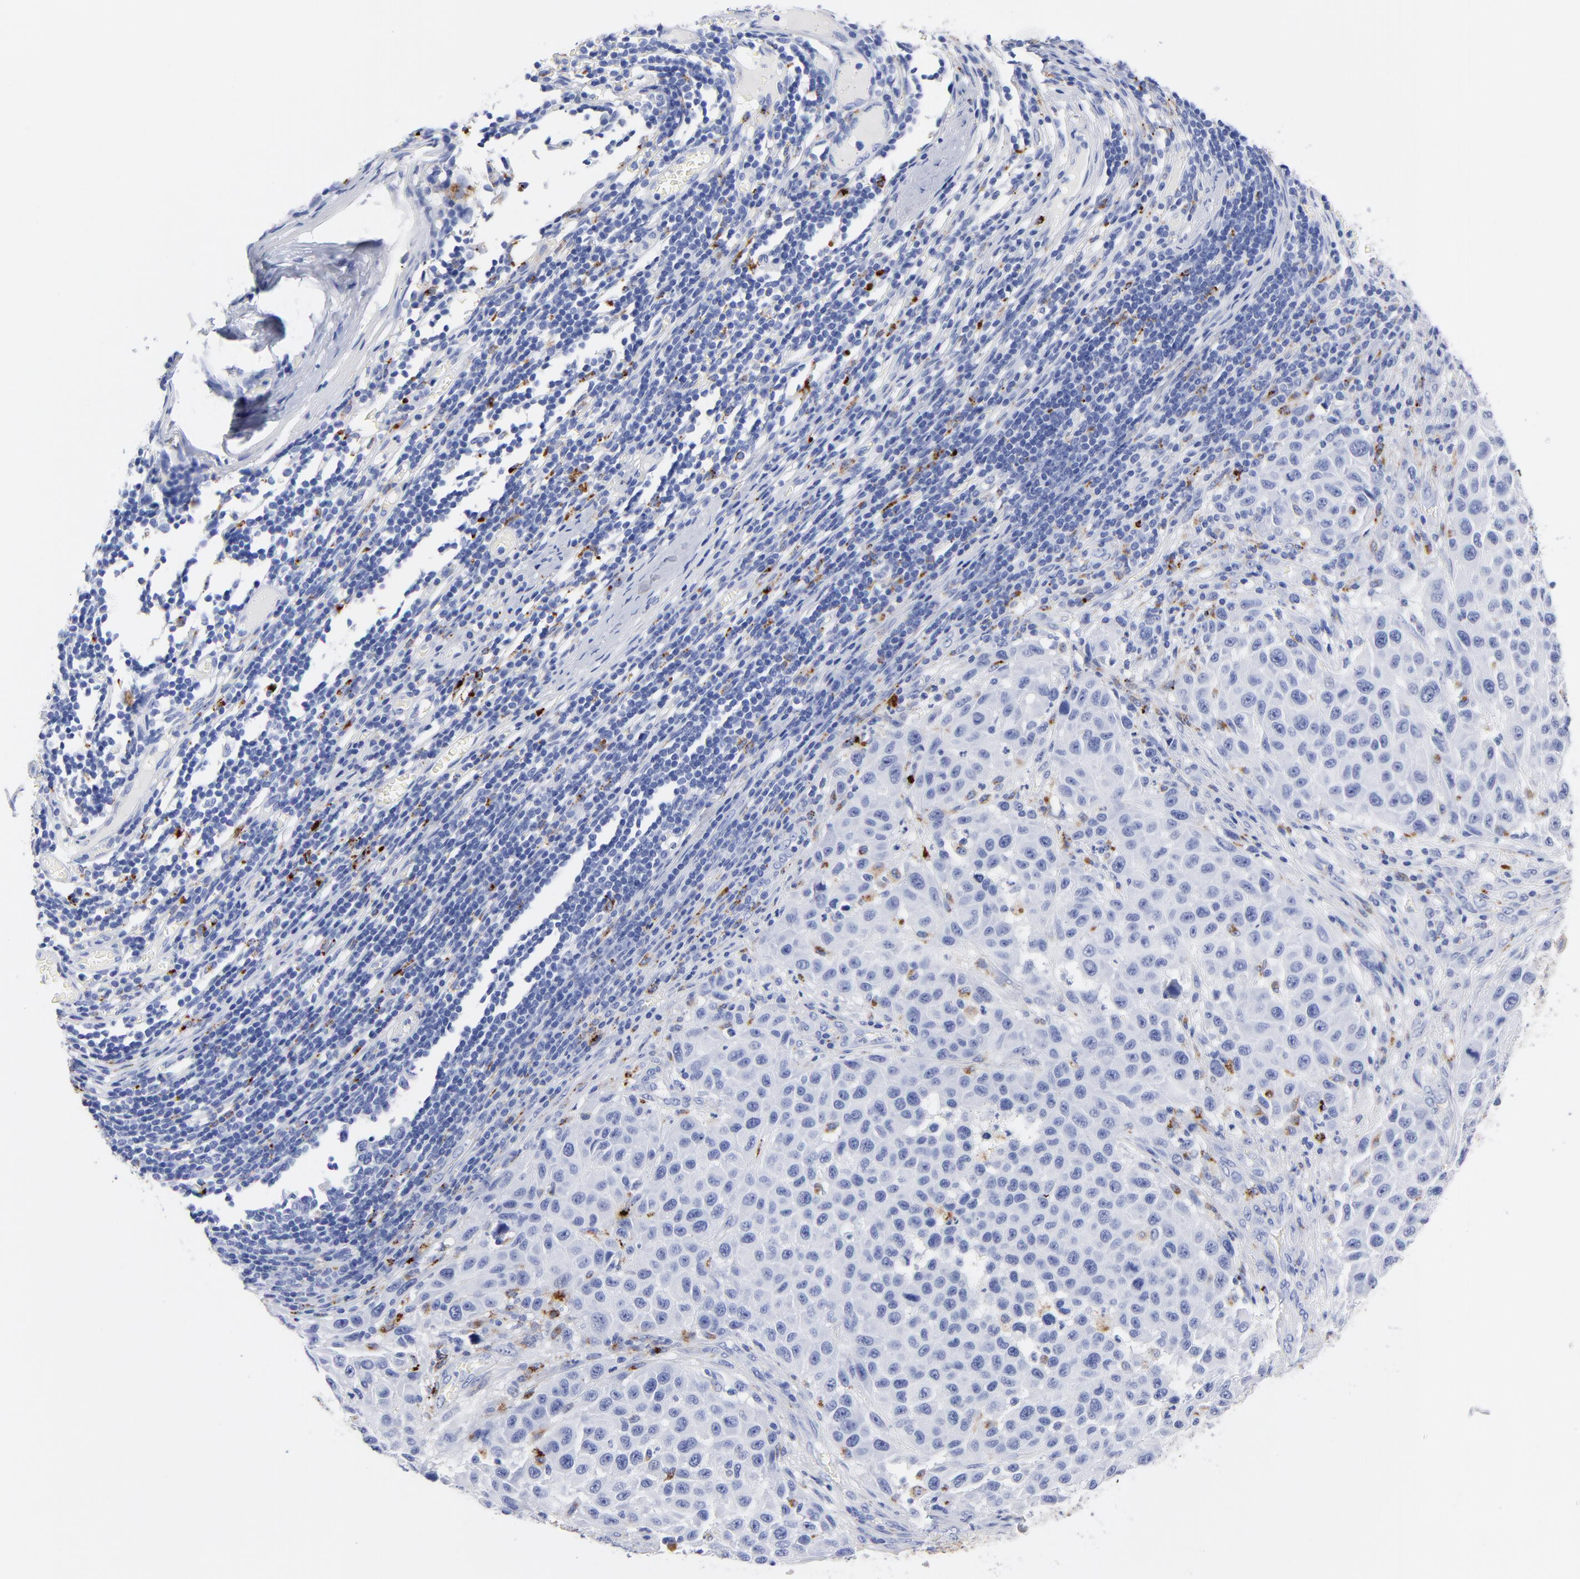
{"staining": {"intensity": "negative", "quantity": "none", "location": "none"}, "tissue": "melanoma", "cell_type": "Tumor cells", "image_type": "cancer", "snomed": [{"axis": "morphology", "description": "Malignant melanoma, Metastatic site"}, {"axis": "topography", "description": "Lymph node"}], "caption": "High power microscopy micrograph of an IHC micrograph of melanoma, revealing no significant expression in tumor cells.", "gene": "CPVL", "patient": {"sex": "male", "age": 61}}